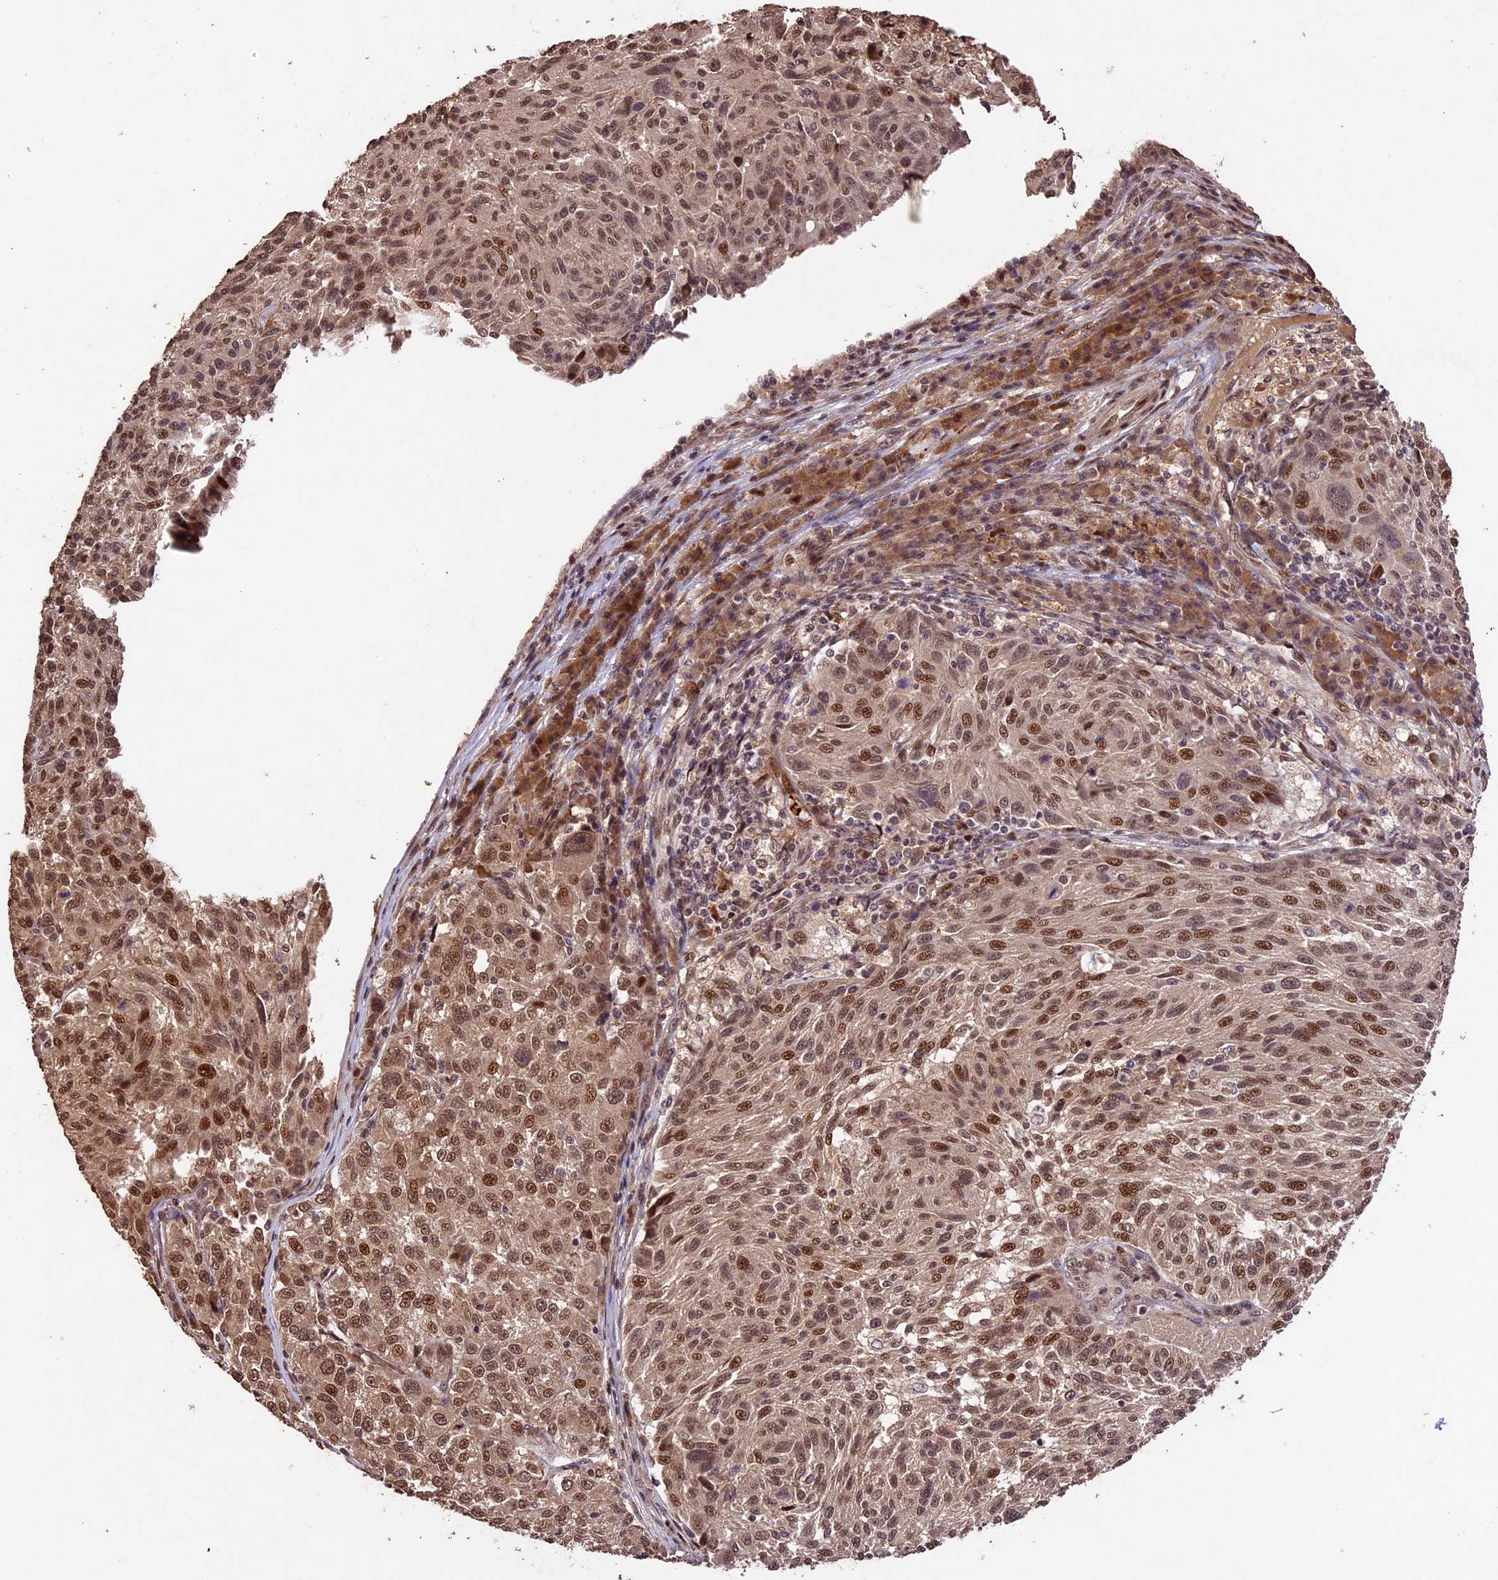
{"staining": {"intensity": "moderate", "quantity": ">75%", "location": "cytoplasmic/membranous,nuclear"}, "tissue": "melanoma", "cell_type": "Tumor cells", "image_type": "cancer", "snomed": [{"axis": "morphology", "description": "Malignant melanoma, NOS"}, {"axis": "topography", "description": "Skin"}], "caption": "This micrograph displays immunohistochemistry (IHC) staining of malignant melanoma, with medium moderate cytoplasmic/membranous and nuclear expression in approximately >75% of tumor cells.", "gene": "CDKN2AIP", "patient": {"sex": "male", "age": 53}}